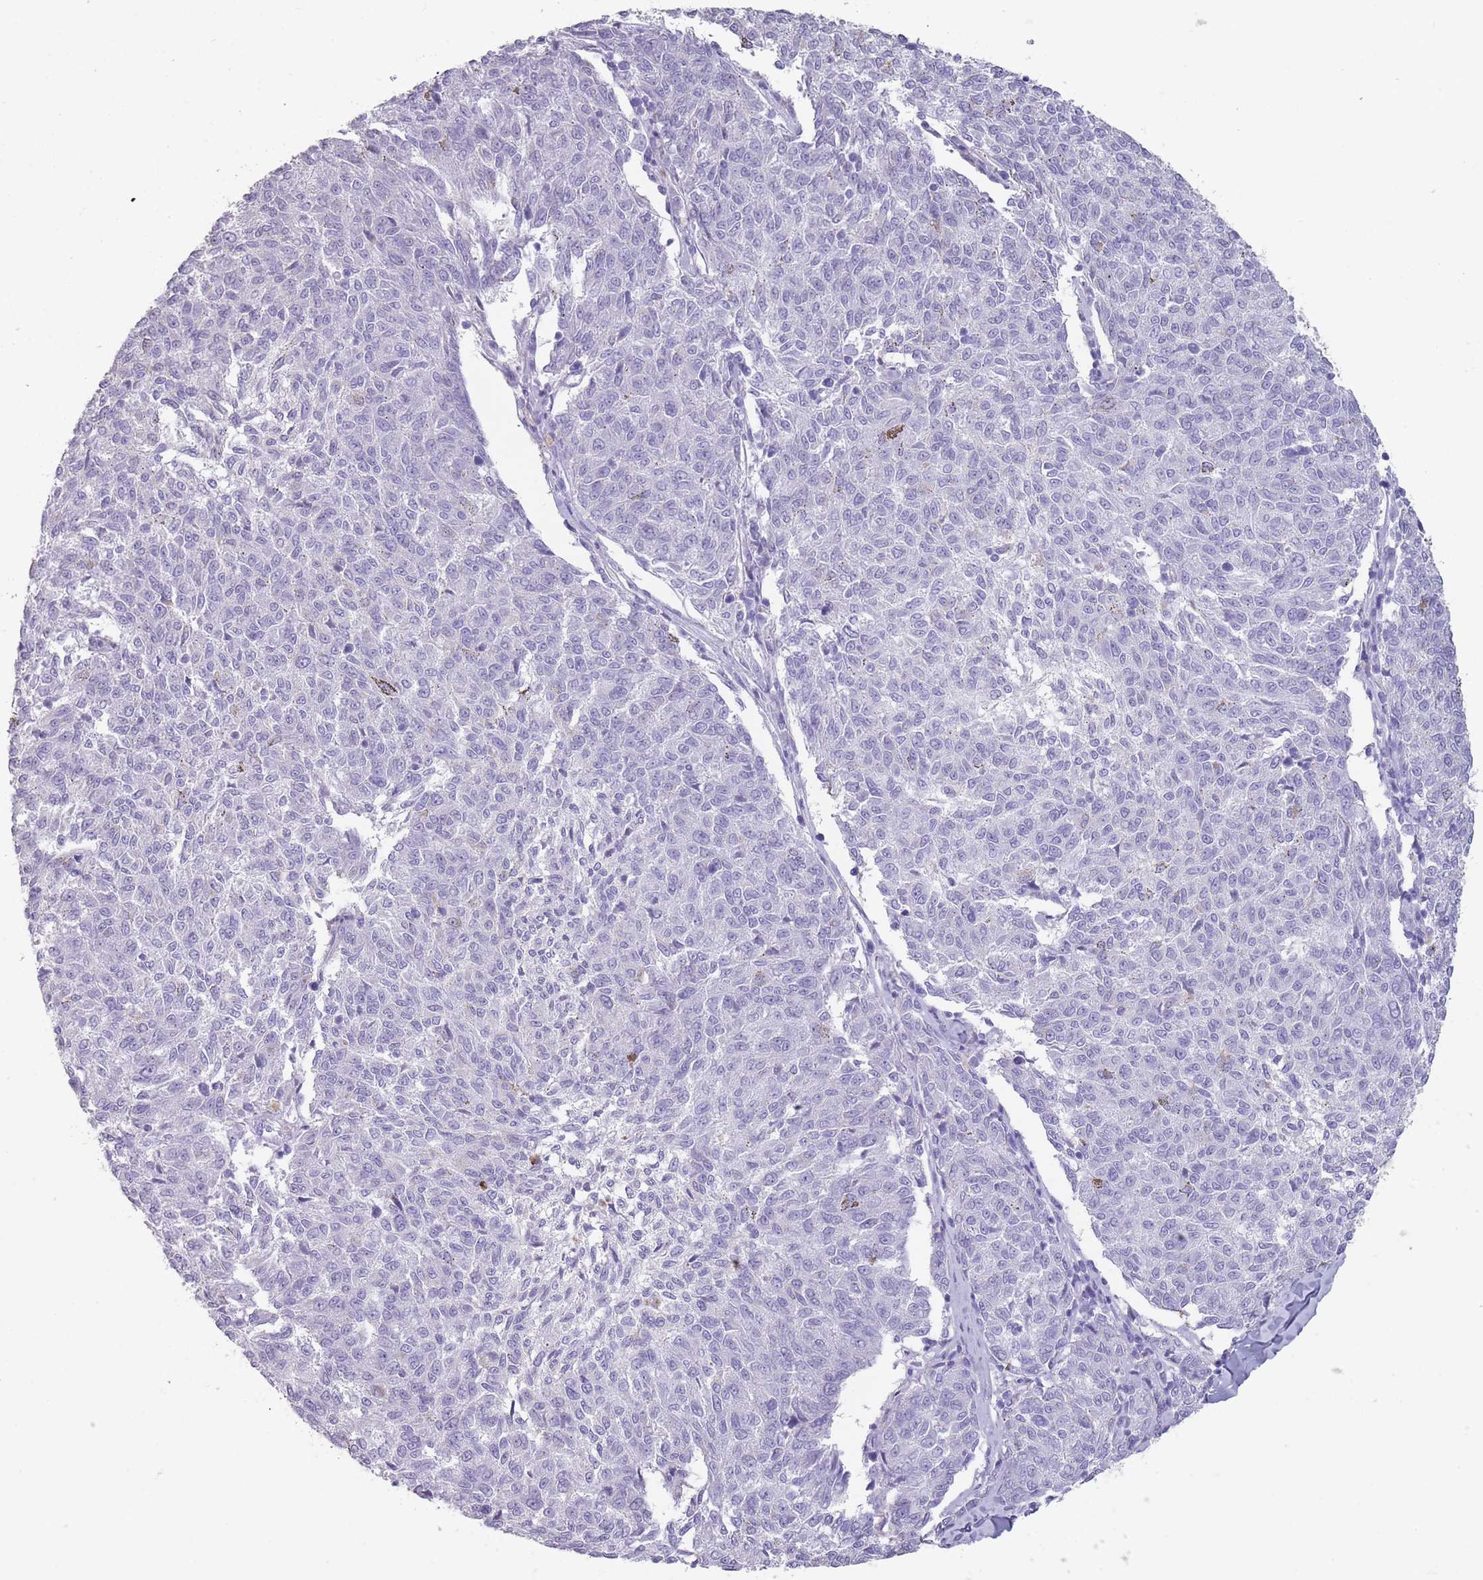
{"staining": {"intensity": "negative", "quantity": "none", "location": "none"}, "tissue": "melanoma", "cell_type": "Tumor cells", "image_type": "cancer", "snomed": [{"axis": "morphology", "description": "Malignant melanoma, NOS"}, {"axis": "topography", "description": "Skin"}], "caption": "Human malignant melanoma stained for a protein using immunohistochemistry (IHC) exhibits no staining in tumor cells.", "gene": "RHBG", "patient": {"sex": "female", "age": 72}}